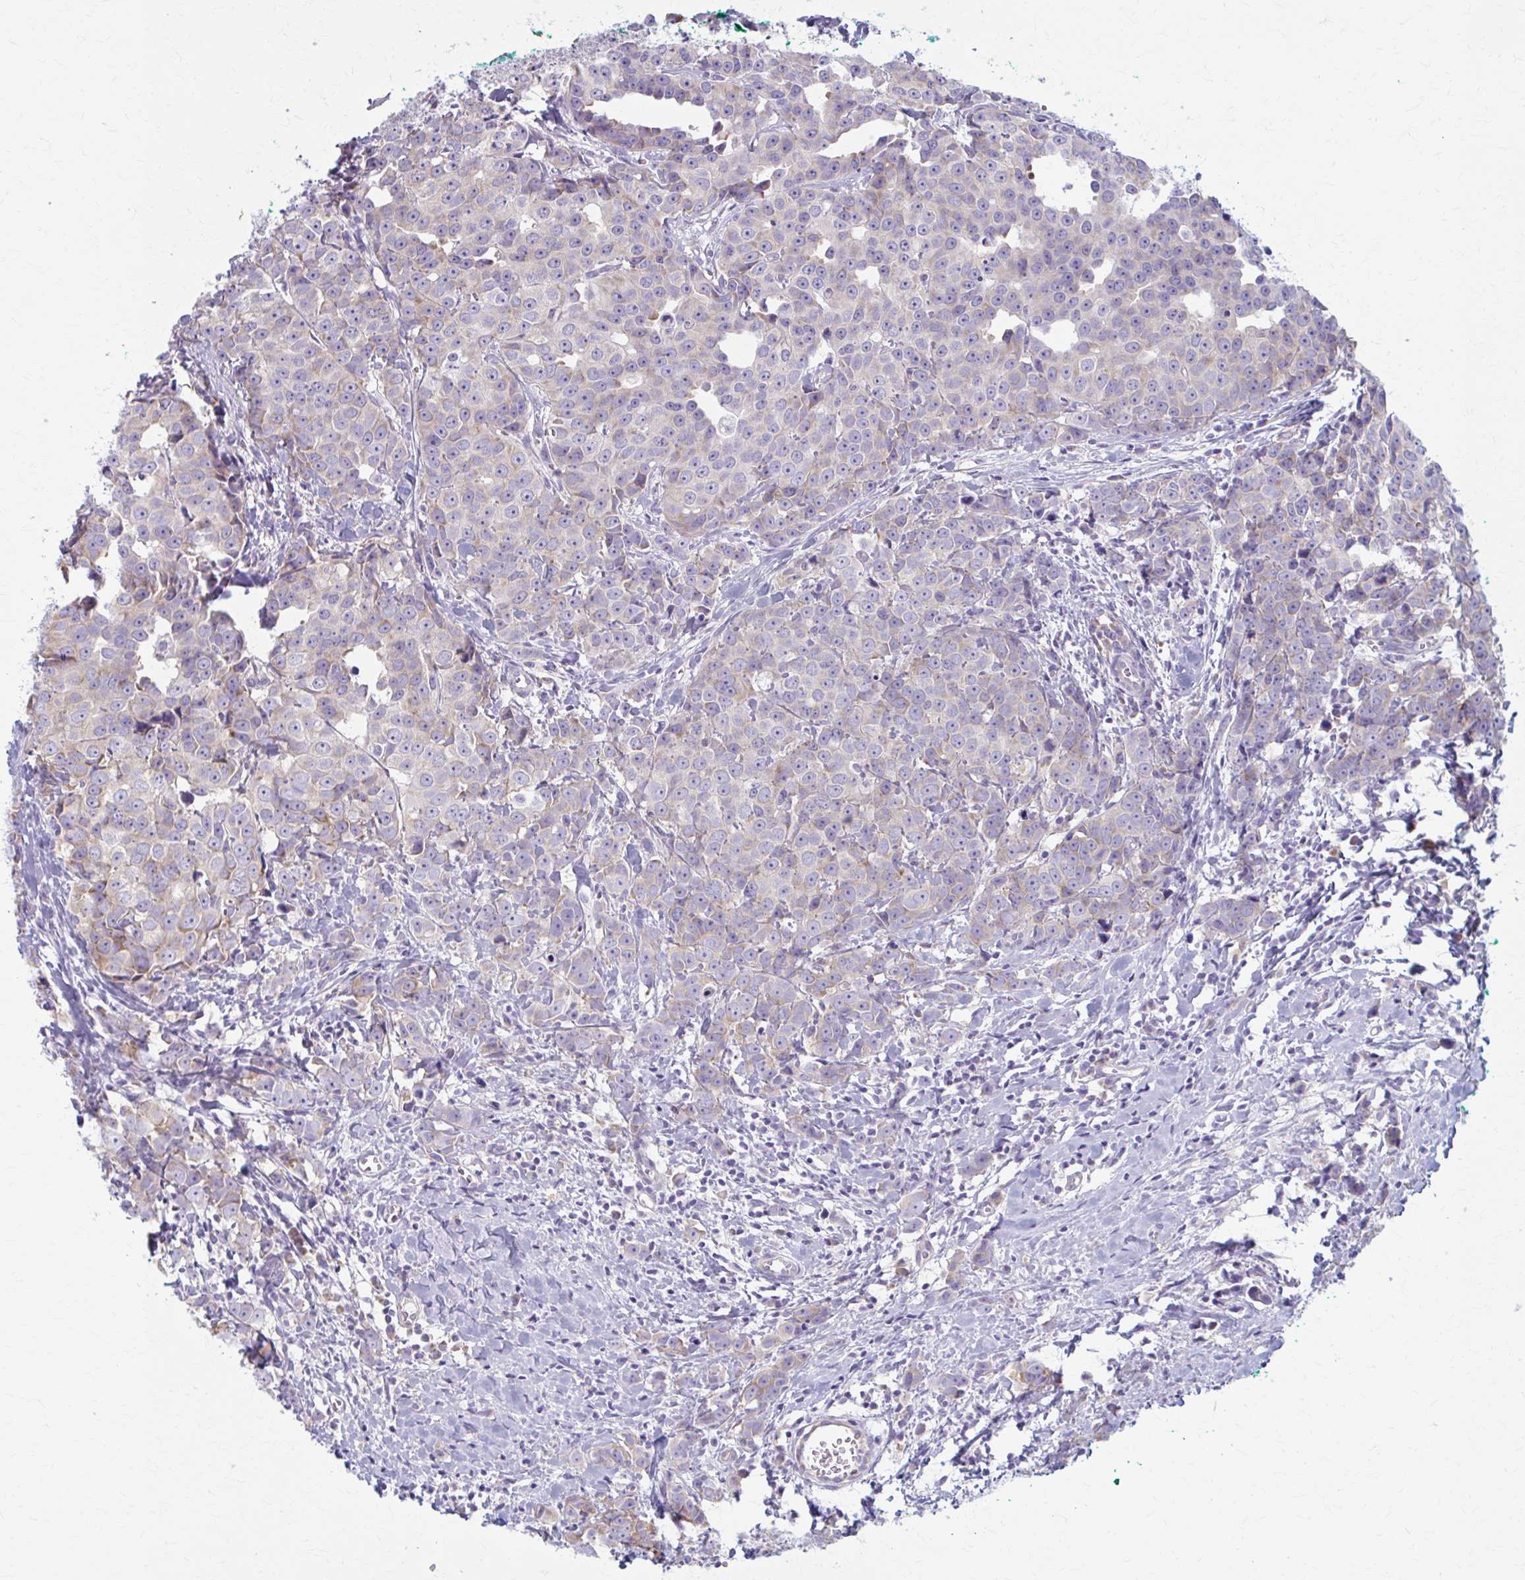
{"staining": {"intensity": "weak", "quantity": "<25%", "location": "cytoplasmic/membranous"}, "tissue": "breast cancer", "cell_type": "Tumor cells", "image_type": "cancer", "snomed": [{"axis": "morphology", "description": "Duct carcinoma"}, {"axis": "topography", "description": "Breast"}], "caption": "DAB (3,3'-diaminobenzidine) immunohistochemical staining of human breast cancer reveals no significant staining in tumor cells.", "gene": "PRKRA", "patient": {"sex": "female", "age": 80}}